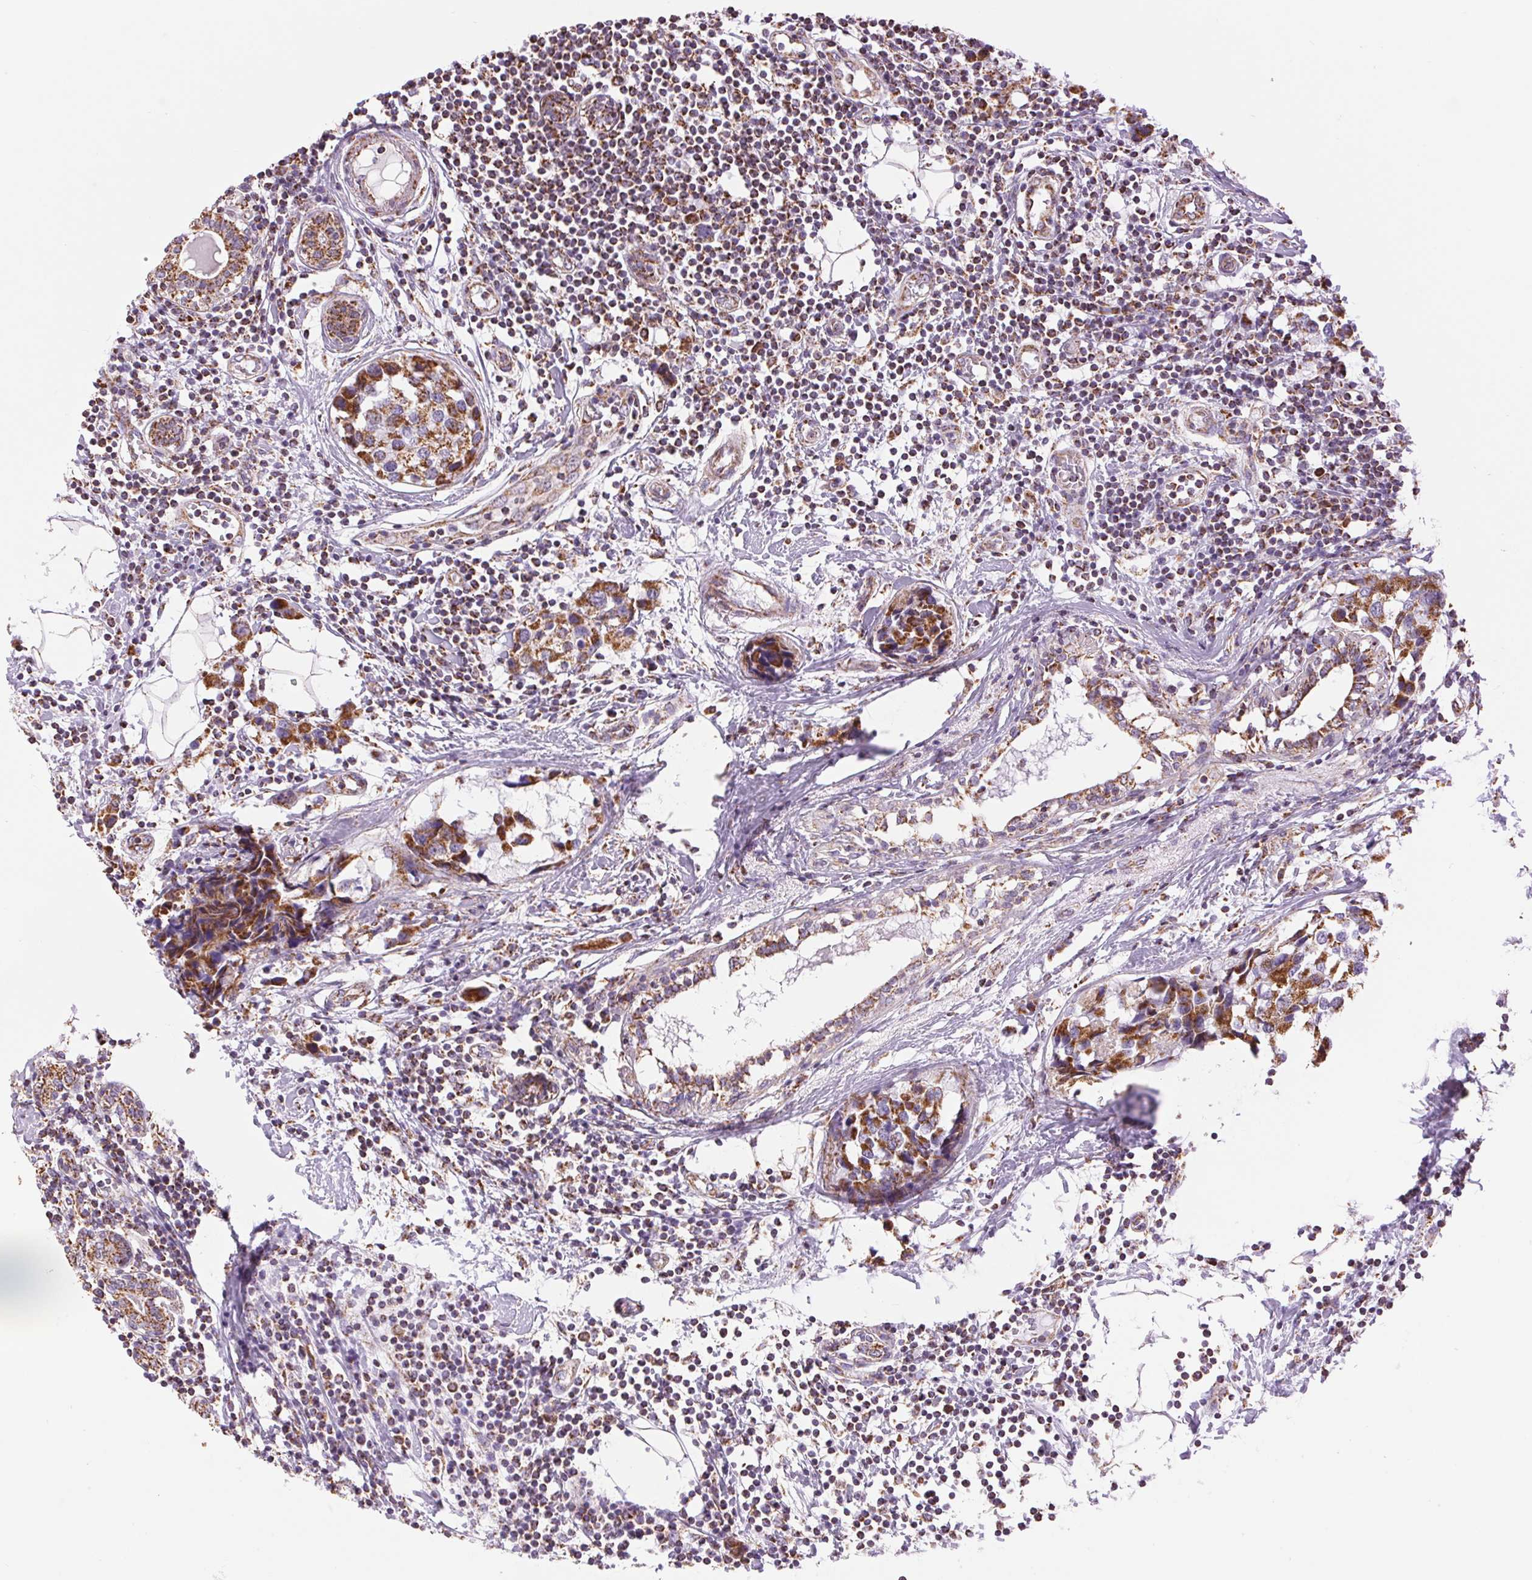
{"staining": {"intensity": "strong", "quantity": ">75%", "location": "cytoplasmic/membranous"}, "tissue": "breast cancer", "cell_type": "Tumor cells", "image_type": "cancer", "snomed": [{"axis": "morphology", "description": "Lobular carcinoma"}, {"axis": "topography", "description": "Breast"}], "caption": "Protein staining shows strong cytoplasmic/membranous staining in about >75% of tumor cells in breast lobular carcinoma.", "gene": "ATP5PB", "patient": {"sex": "female", "age": 59}}